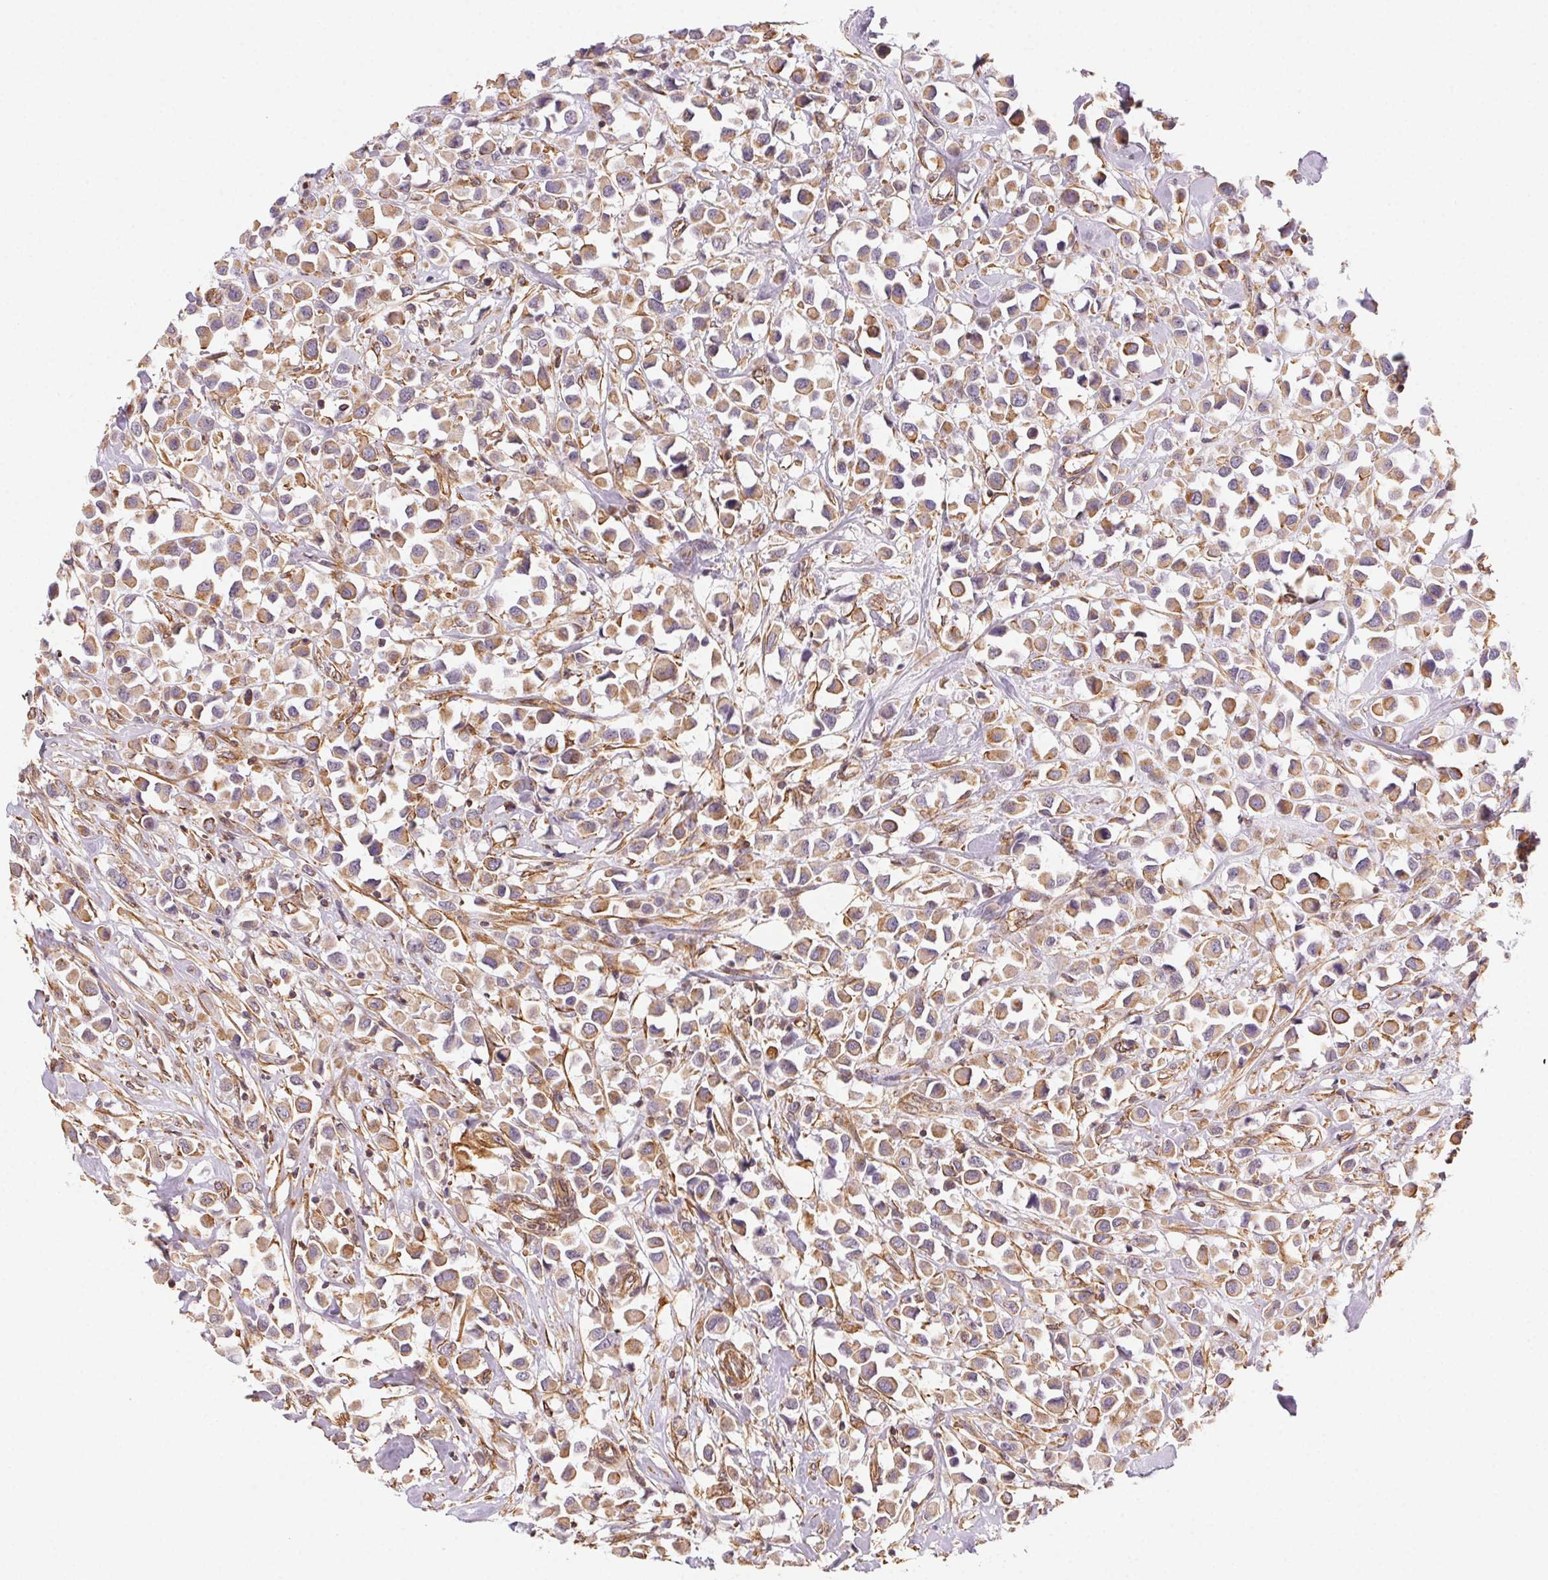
{"staining": {"intensity": "moderate", "quantity": ">75%", "location": "cytoplasmic/membranous"}, "tissue": "breast cancer", "cell_type": "Tumor cells", "image_type": "cancer", "snomed": [{"axis": "morphology", "description": "Duct carcinoma"}, {"axis": "topography", "description": "Breast"}], "caption": "Protein staining exhibits moderate cytoplasmic/membranous positivity in approximately >75% of tumor cells in infiltrating ductal carcinoma (breast).", "gene": "PLA2G4F", "patient": {"sex": "female", "age": 61}}